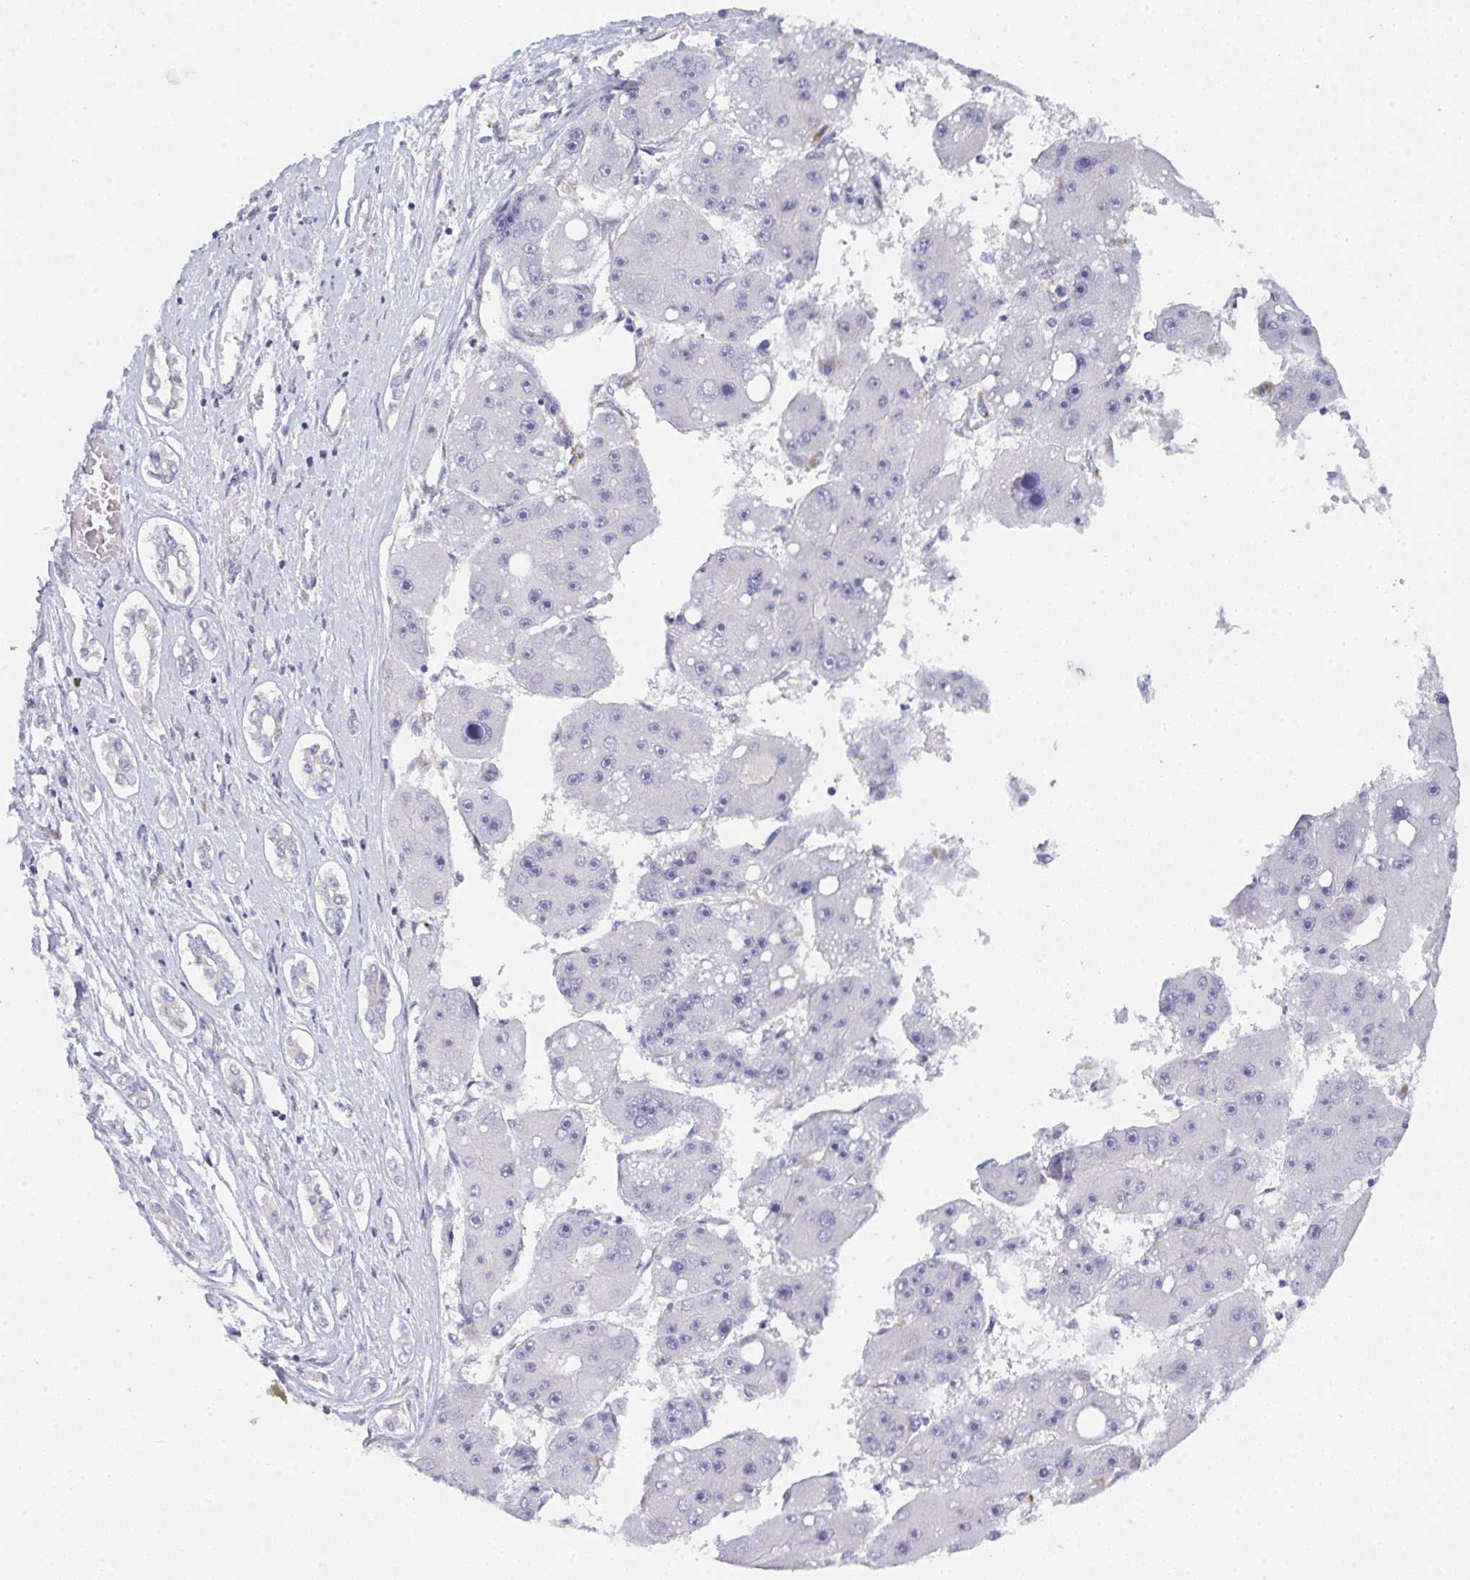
{"staining": {"intensity": "negative", "quantity": "none", "location": "none"}, "tissue": "liver cancer", "cell_type": "Tumor cells", "image_type": "cancer", "snomed": [{"axis": "morphology", "description": "Carcinoma, Hepatocellular, NOS"}, {"axis": "topography", "description": "Liver"}], "caption": "Human liver cancer (hepatocellular carcinoma) stained for a protein using immunohistochemistry (IHC) shows no expression in tumor cells.", "gene": "GAB1", "patient": {"sex": "female", "age": 61}}